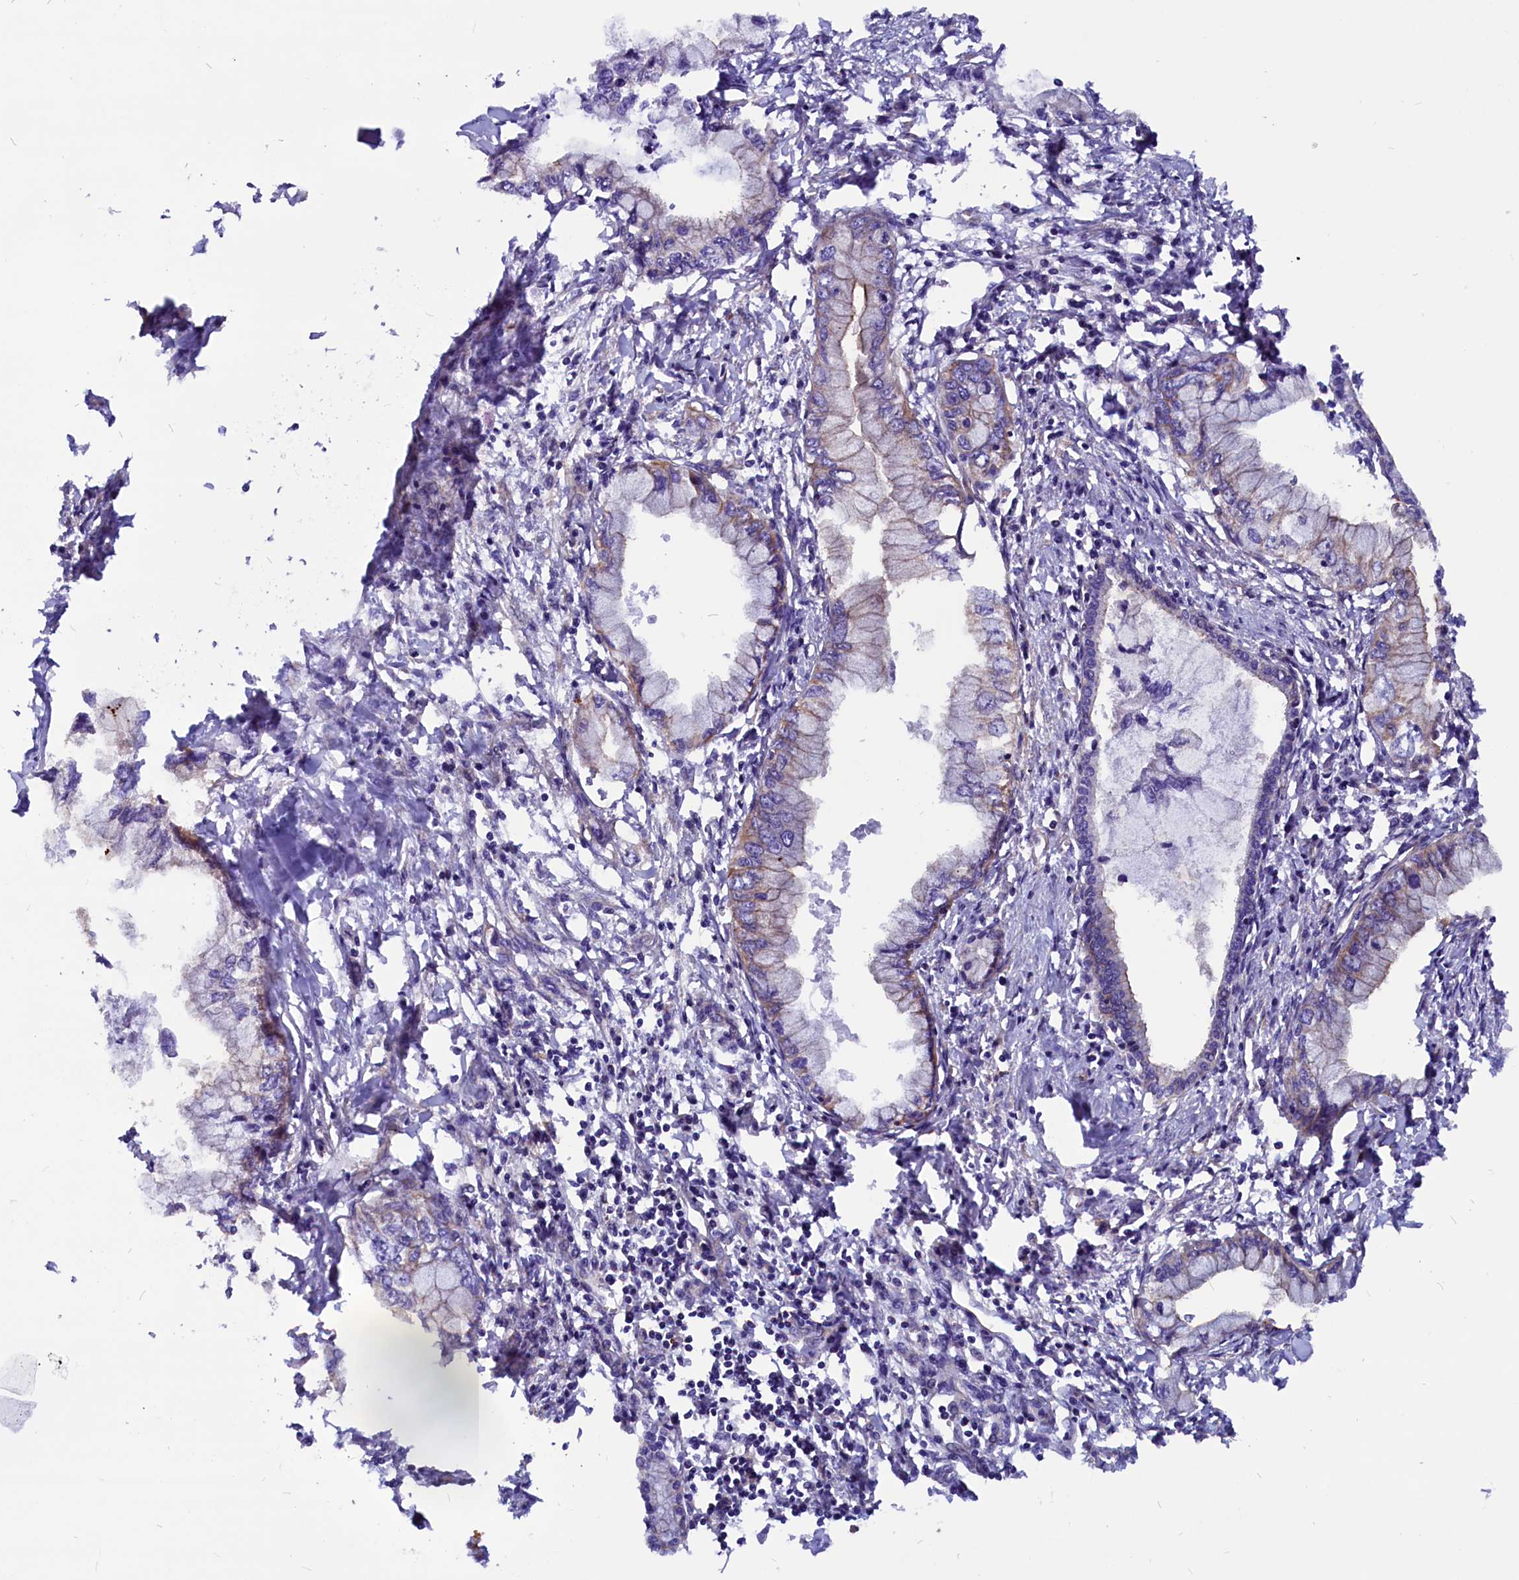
{"staining": {"intensity": "weak", "quantity": "<25%", "location": "cytoplasmic/membranous"}, "tissue": "pancreatic cancer", "cell_type": "Tumor cells", "image_type": "cancer", "snomed": [{"axis": "morphology", "description": "Adenocarcinoma, NOS"}, {"axis": "topography", "description": "Pancreas"}], "caption": "An image of pancreatic cancer (adenocarcinoma) stained for a protein reveals no brown staining in tumor cells.", "gene": "ZNF749", "patient": {"sex": "male", "age": 48}}